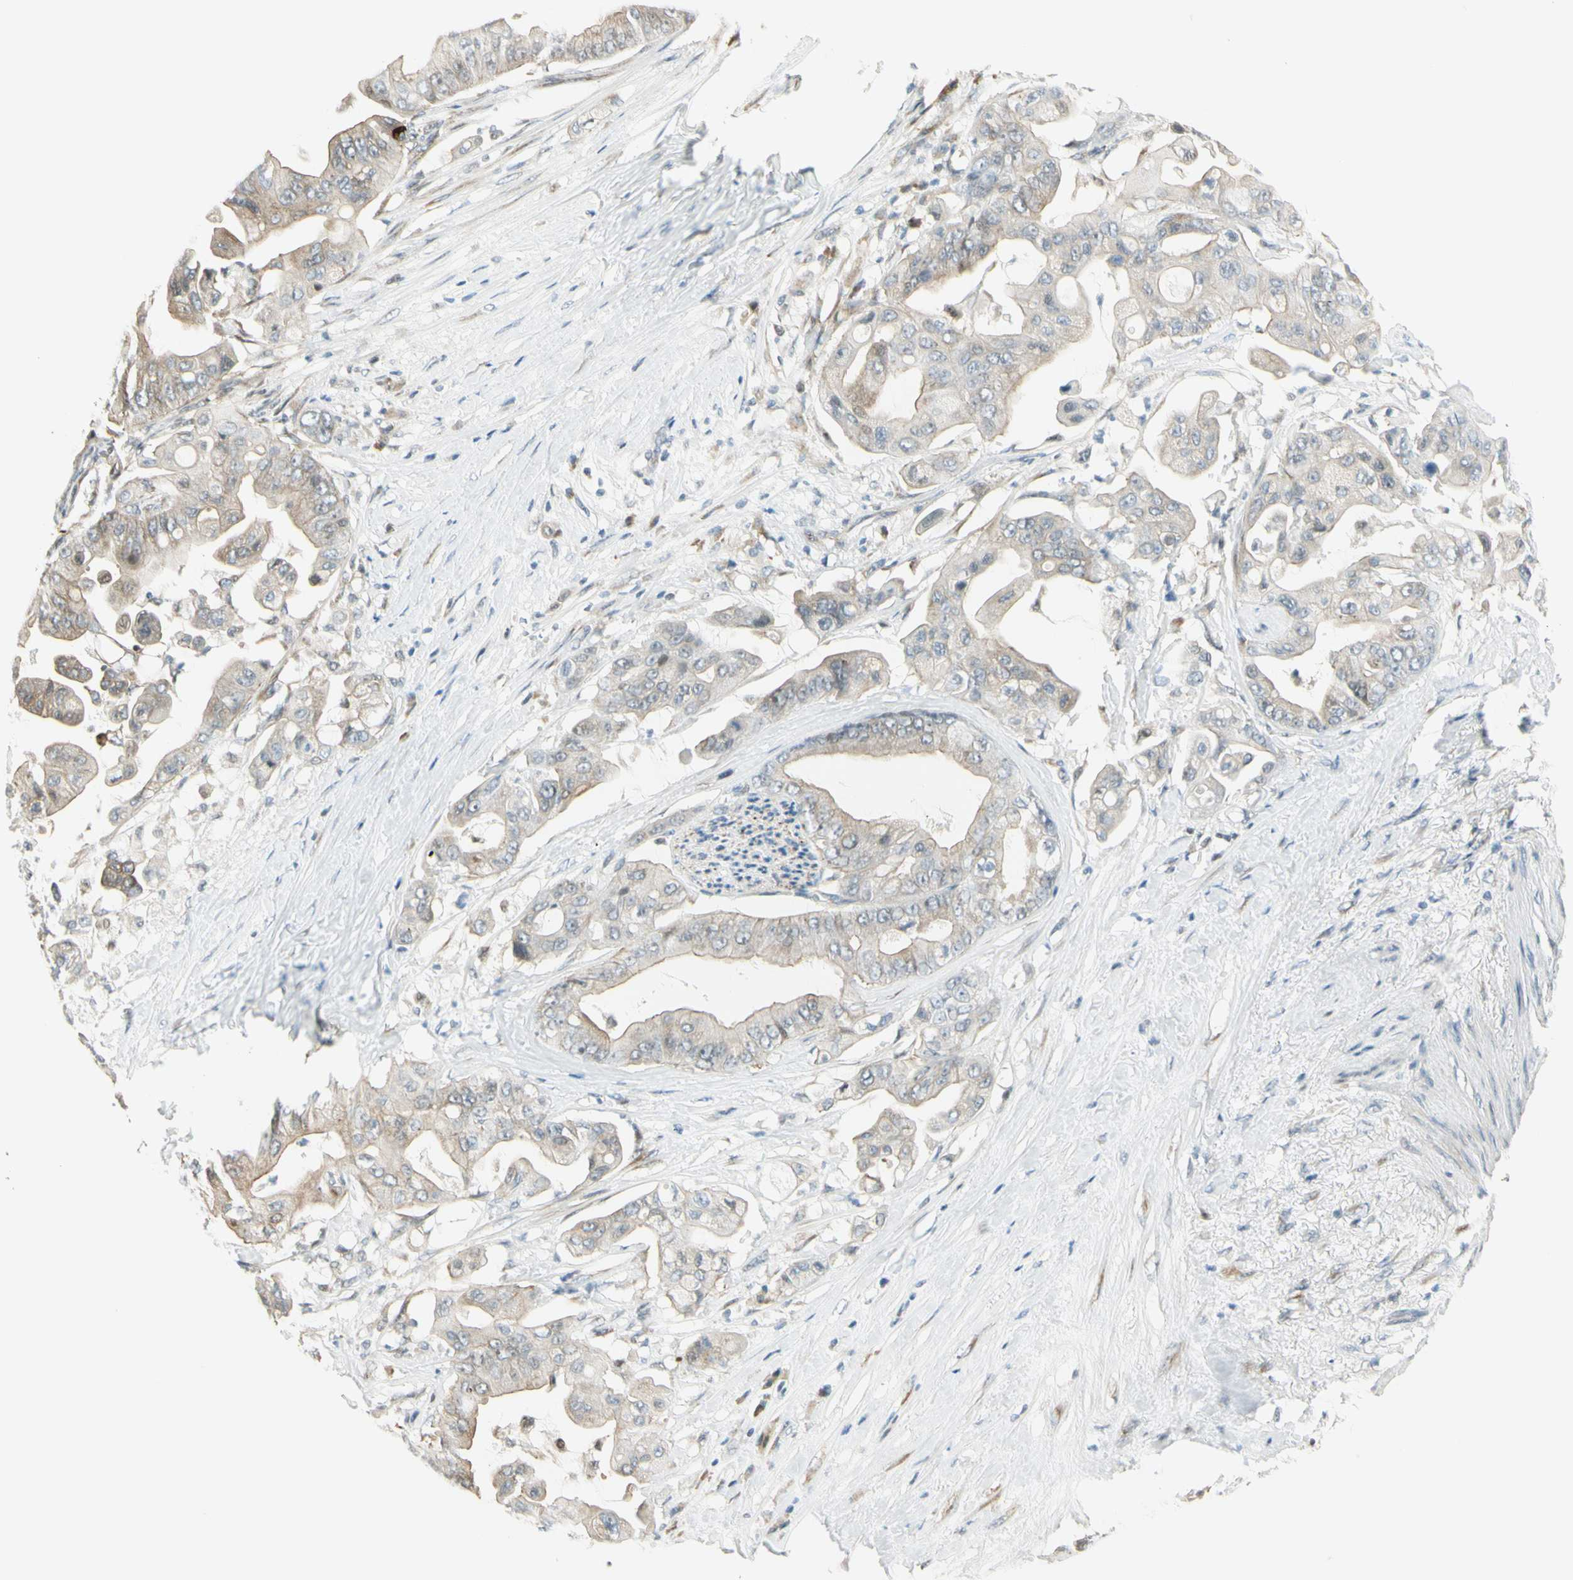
{"staining": {"intensity": "weak", "quantity": "25%-75%", "location": "cytoplasmic/membranous"}, "tissue": "pancreatic cancer", "cell_type": "Tumor cells", "image_type": "cancer", "snomed": [{"axis": "morphology", "description": "Adenocarcinoma, NOS"}, {"axis": "topography", "description": "Pancreas"}], "caption": "Immunohistochemistry image of pancreatic cancer (adenocarcinoma) stained for a protein (brown), which displays low levels of weak cytoplasmic/membranous expression in about 25%-75% of tumor cells.", "gene": "NPDC1", "patient": {"sex": "female", "age": 75}}